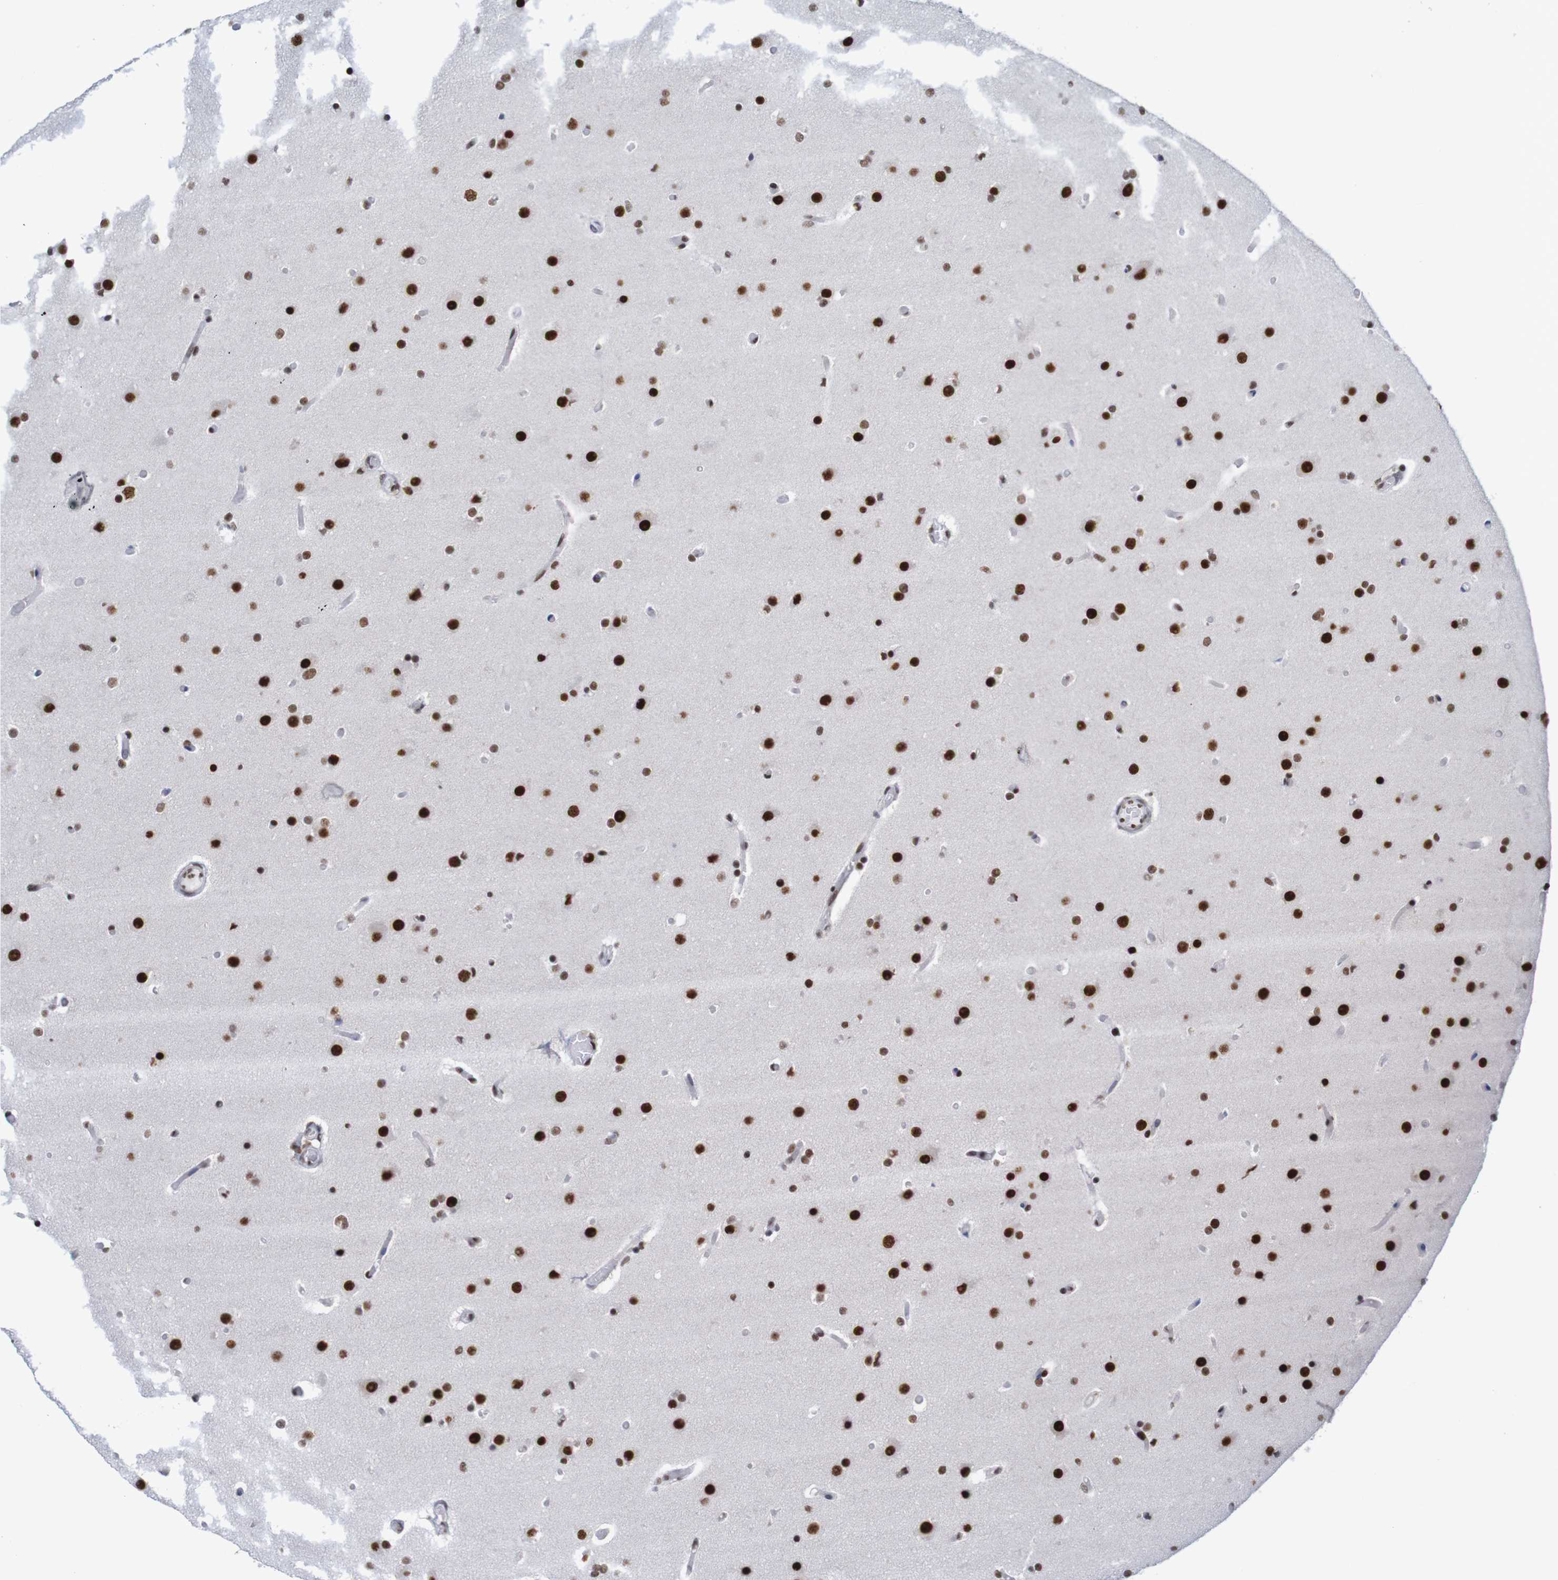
{"staining": {"intensity": "strong", "quantity": ">75%", "location": "nuclear"}, "tissue": "glioma", "cell_type": "Tumor cells", "image_type": "cancer", "snomed": [{"axis": "morphology", "description": "Glioma, malignant, High grade"}, {"axis": "topography", "description": "Cerebral cortex"}], "caption": "Immunohistochemical staining of malignant high-grade glioma demonstrates strong nuclear protein positivity in approximately >75% of tumor cells.", "gene": "THRAP3", "patient": {"sex": "female", "age": 36}}